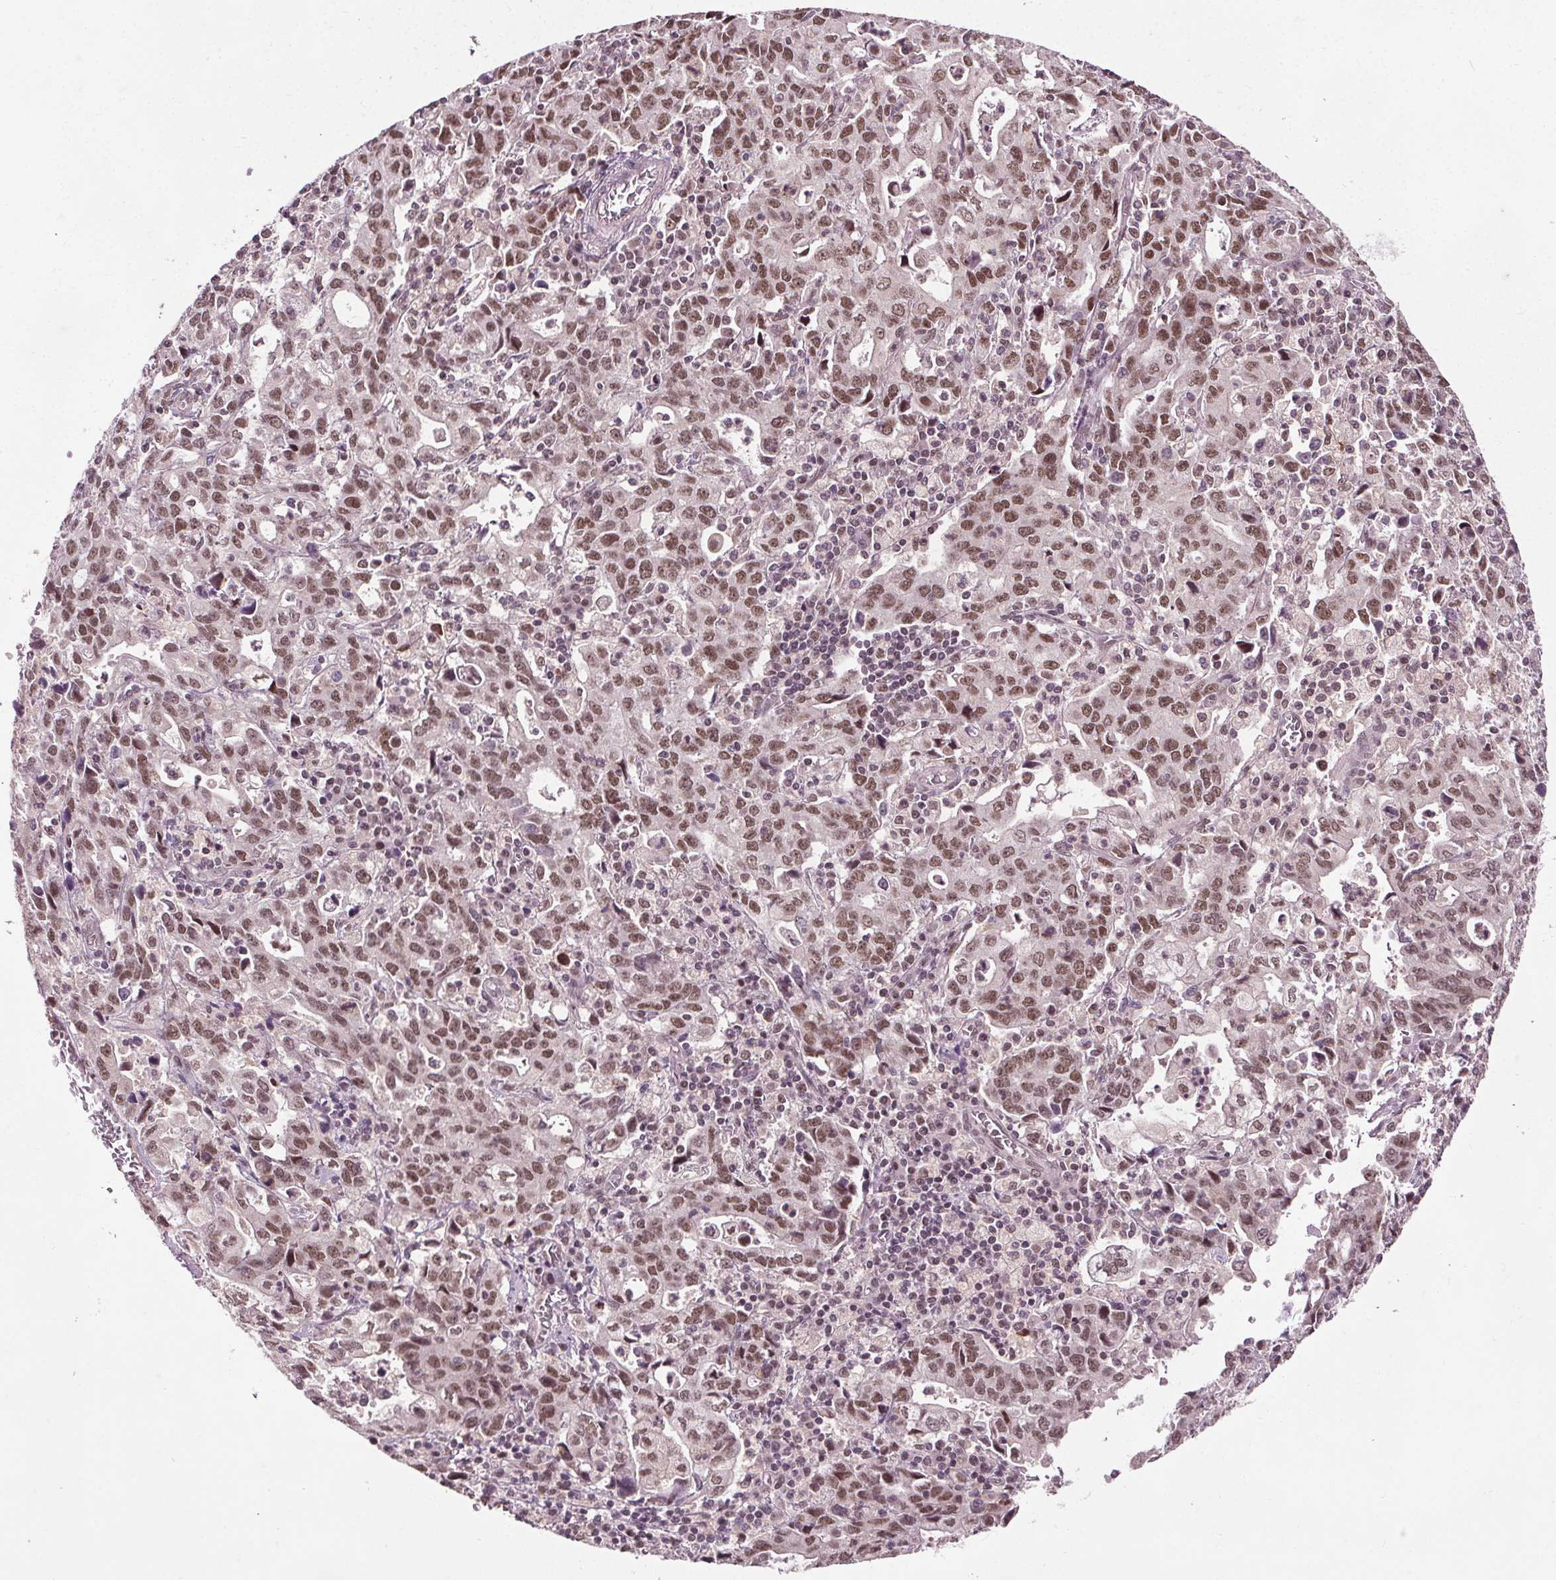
{"staining": {"intensity": "moderate", "quantity": ">75%", "location": "nuclear"}, "tissue": "stomach cancer", "cell_type": "Tumor cells", "image_type": "cancer", "snomed": [{"axis": "morphology", "description": "Adenocarcinoma, NOS"}, {"axis": "topography", "description": "Stomach, upper"}], "caption": "IHC (DAB (3,3'-diaminobenzidine)) staining of adenocarcinoma (stomach) reveals moderate nuclear protein expression in approximately >75% of tumor cells. (brown staining indicates protein expression, while blue staining denotes nuclei).", "gene": "MED6", "patient": {"sex": "male", "age": 85}}